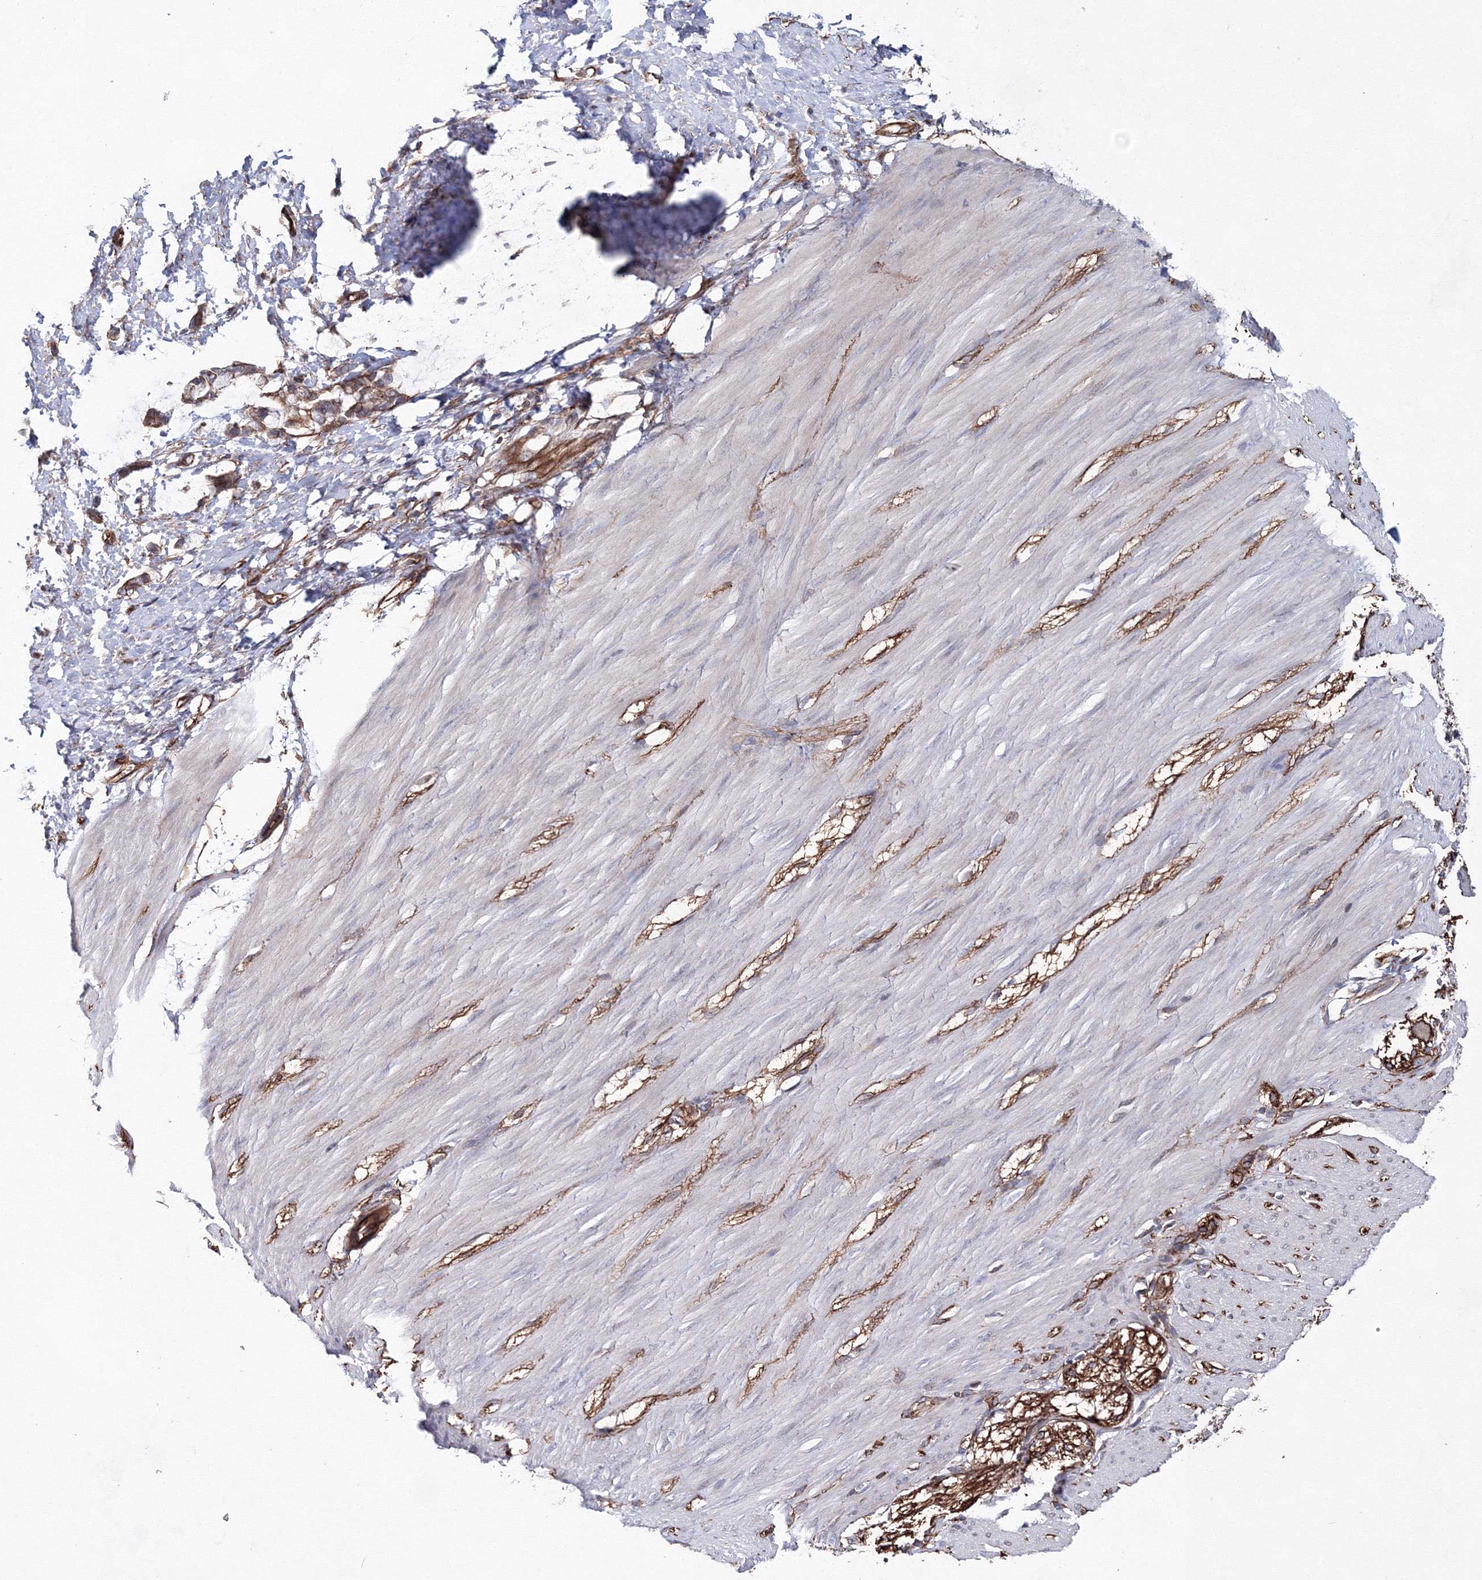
{"staining": {"intensity": "weak", "quantity": "<25%", "location": "cytoplasmic/membranous"}, "tissue": "smooth muscle", "cell_type": "Smooth muscle cells", "image_type": "normal", "snomed": [{"axis": "morphology", "description": "Normal tissue, NOS"}, {"axis": "morphology", "description": "Adenocarcinoma, NOS"}, {"axis": "topography", "description": "Colon"}, {"axis": "topography", "description": "Peripheral nerve tissue"}], "caption": "Immunohistochemistry (IHC) micrograph of benign smooth muscle: smooth muscle stained with DAB reveals no significant protein expression in smooth muscle cells.", "gene": "ANKRD37", "patient": {"sex": "male", "age": 14}}